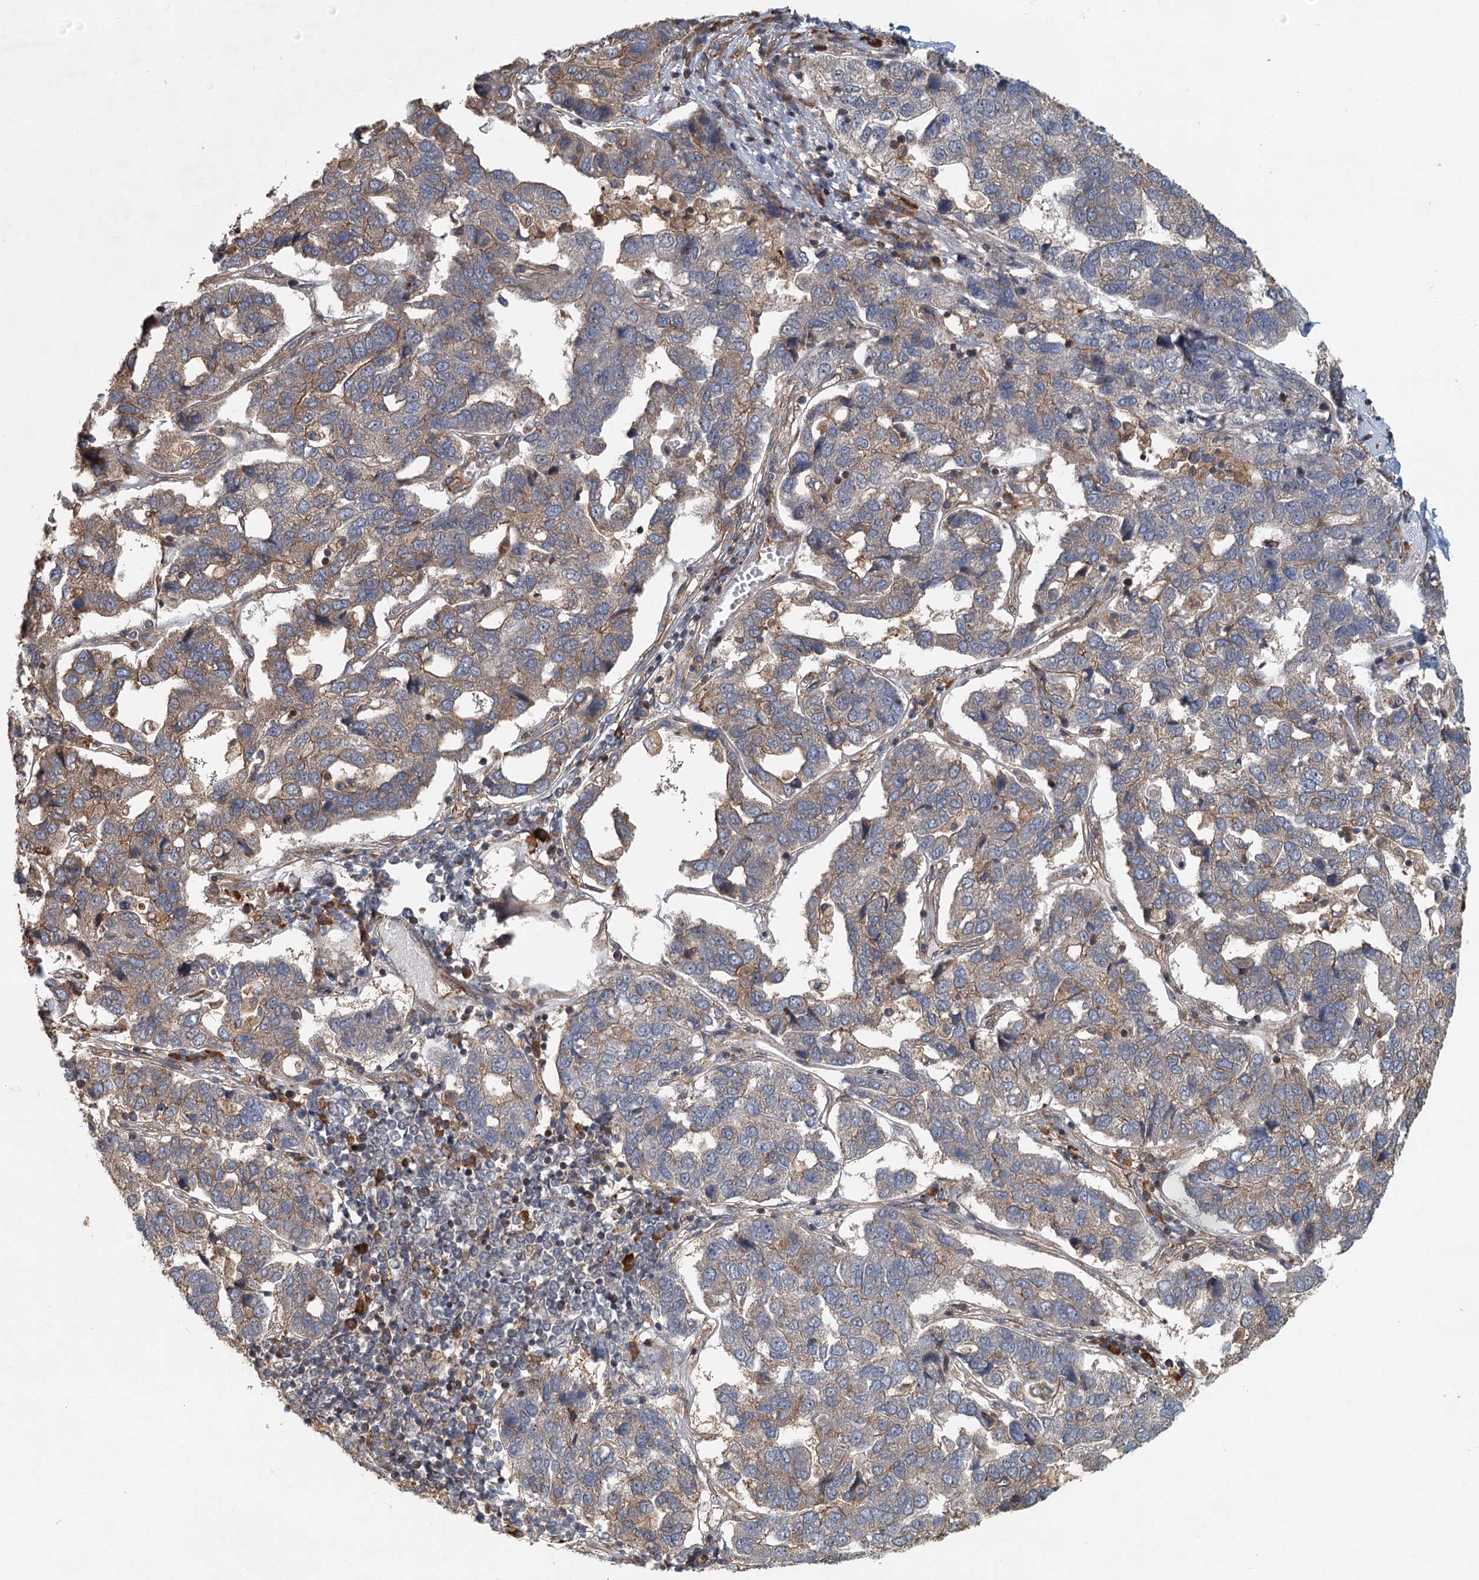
{"staining": {"intensity": "moderate", "quantity": "25%-75%", "location": "cytoplasmic/membranous"}, "tissue": "pancreatic cancer", "cell_type": "Tumor cells", "image_type": "cancer", "snomed": [{"axis": "morphology", "description": "Adenocarcinoma, NOS"}, {"axis": "topography", "description": "Pancreas"}], "caption": "About 25%-75% of tumor cells in human adenocarcinoma (pancreatic) show moderate cytoplasmic/membranous protein positivity as visualized by brown immunohistochemical staining.", "gene": "ZNF527", "patient": {"sex": "female", "age": 61}}